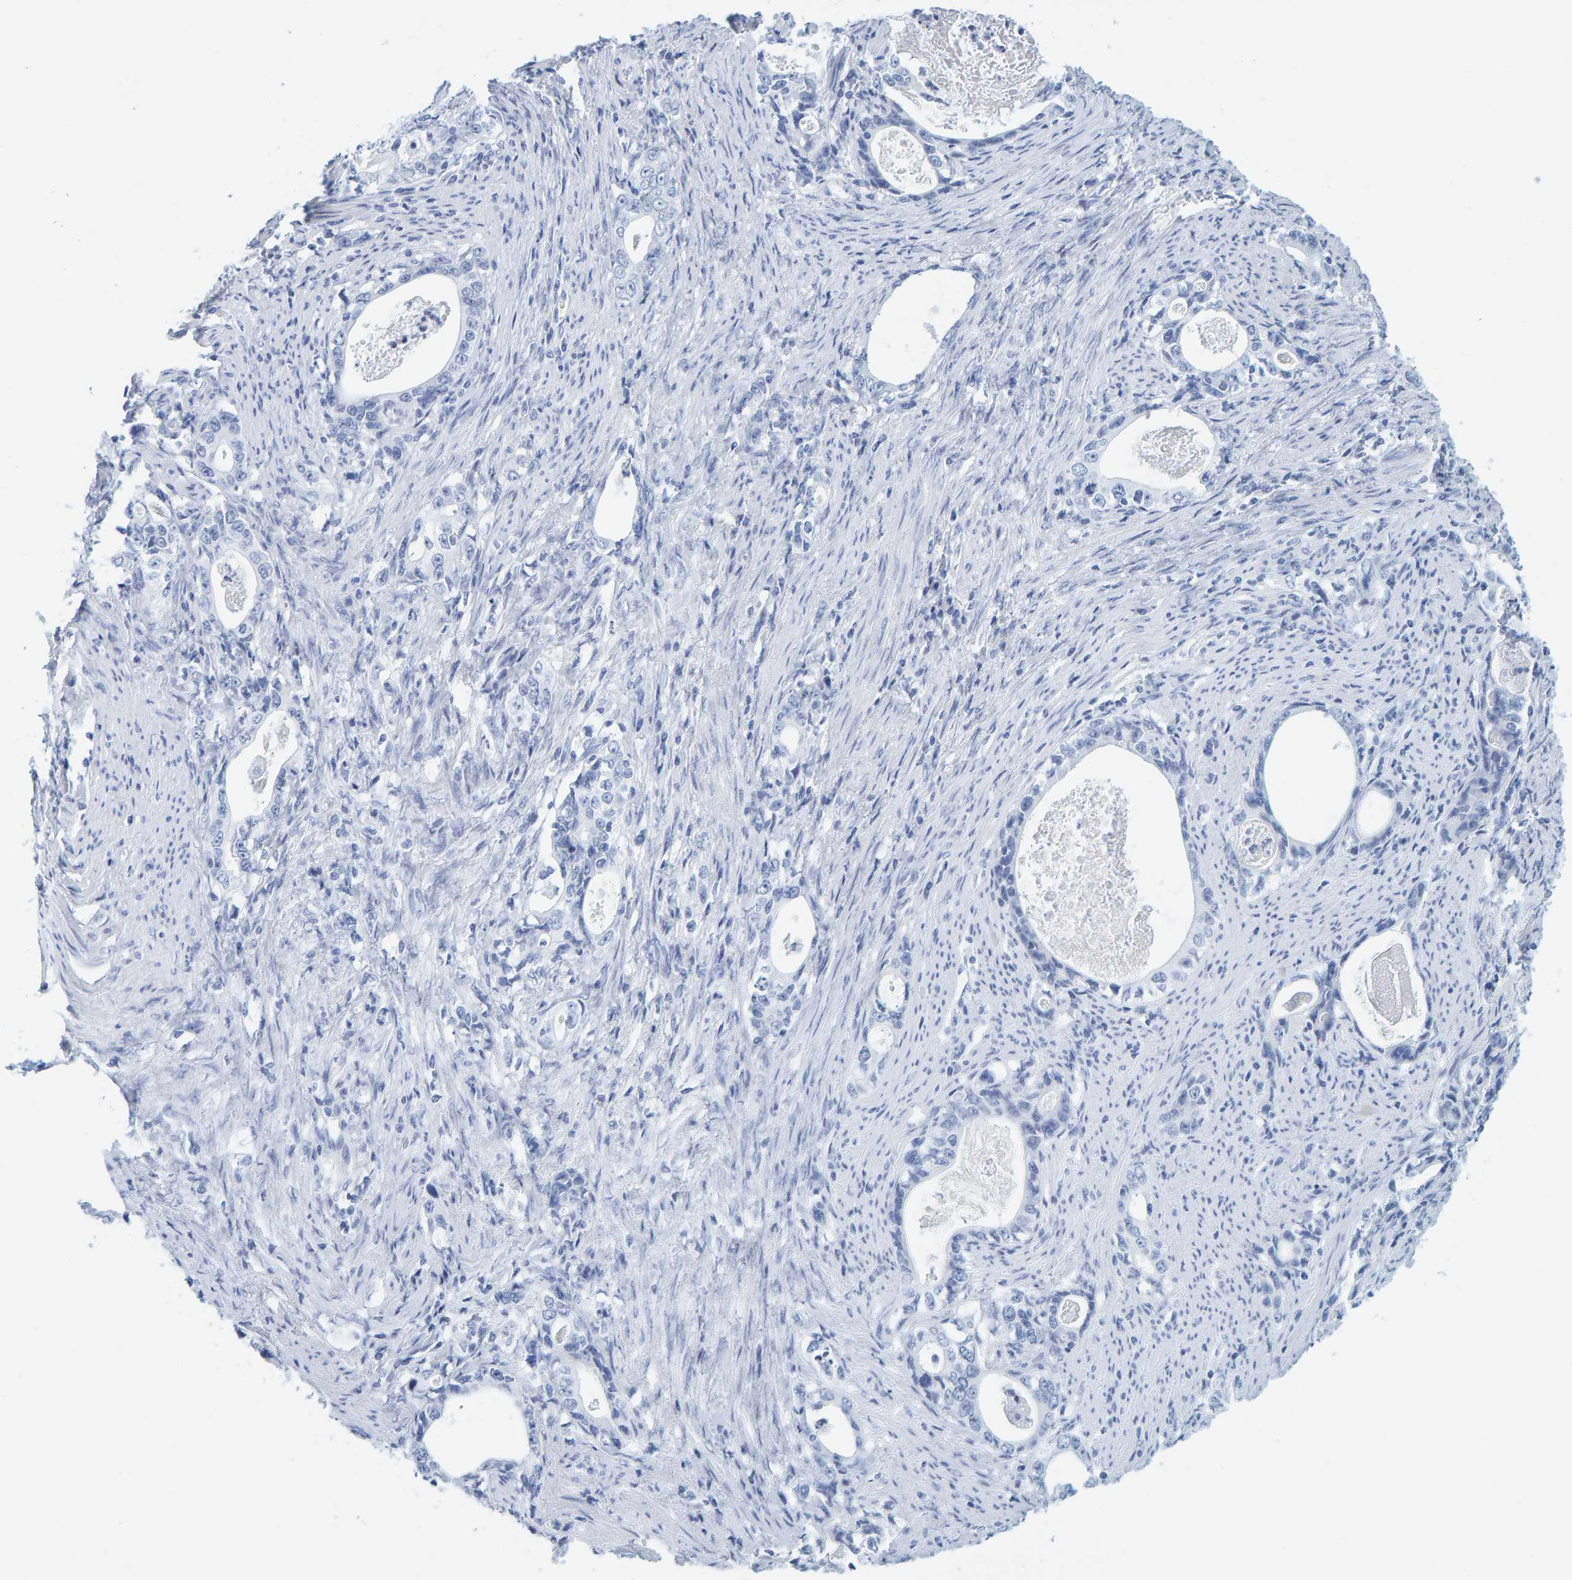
{"staining": {"intensity": "negative", "quantity": "none", "location": "none"}, "tissue": "stomach cancer", "cell_type": "Tumor cells", "image_type": "cancer", "snomed": [{"axis": "morphology", "description": "Adenocarcinoma, NOS"}, {"axis": "topography", "description": "Stomach, lower"}], "caption": "Human stomach cancer (adenocarcinoma) stained for a protein using immunohistochemistry shows no expression in tumor cells.", "gene": "SFTPC", "patient": {"sex": "female", "age": 72}}